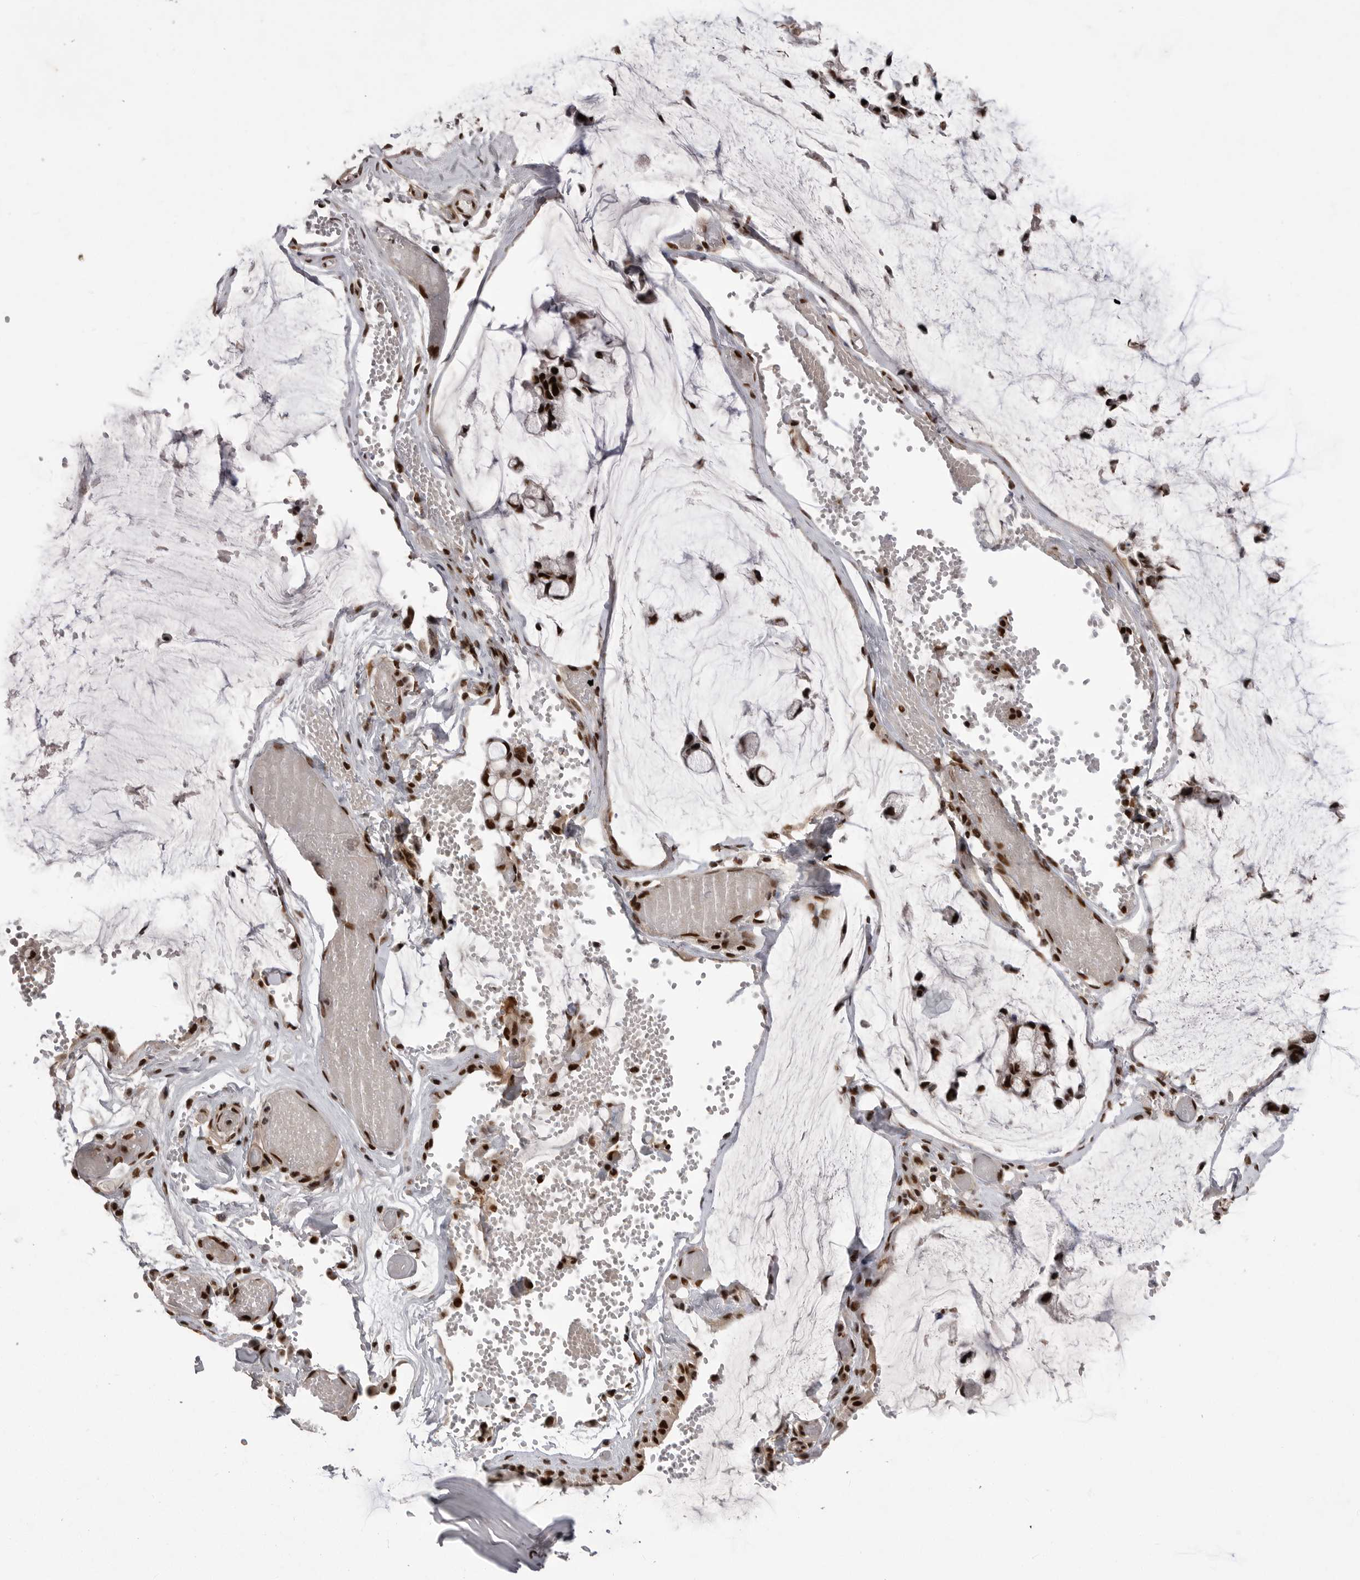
{"staining": {"intensity": "strong", "quantity": ">75%", "location": "nuclear"}, "tissue": "ovarian cancer", "cell_type": "Tumor cells", "image_type": "cancer", "snomed": [{"axis": "morphology", "description": "Cystadenocarcinoma, mucinous, NOS"}, {"axis": "topography", "description": "Ovary"}], "caption": "Brown immunohistochemical staining in human ovarian cancer (mucinous cystadenocarcinoma) demonstrates strong nuclear positivity in approximately >75% of tumor cells.", "gene": "PPP1R8", "patient": {"sex": "female", "age": 39}}